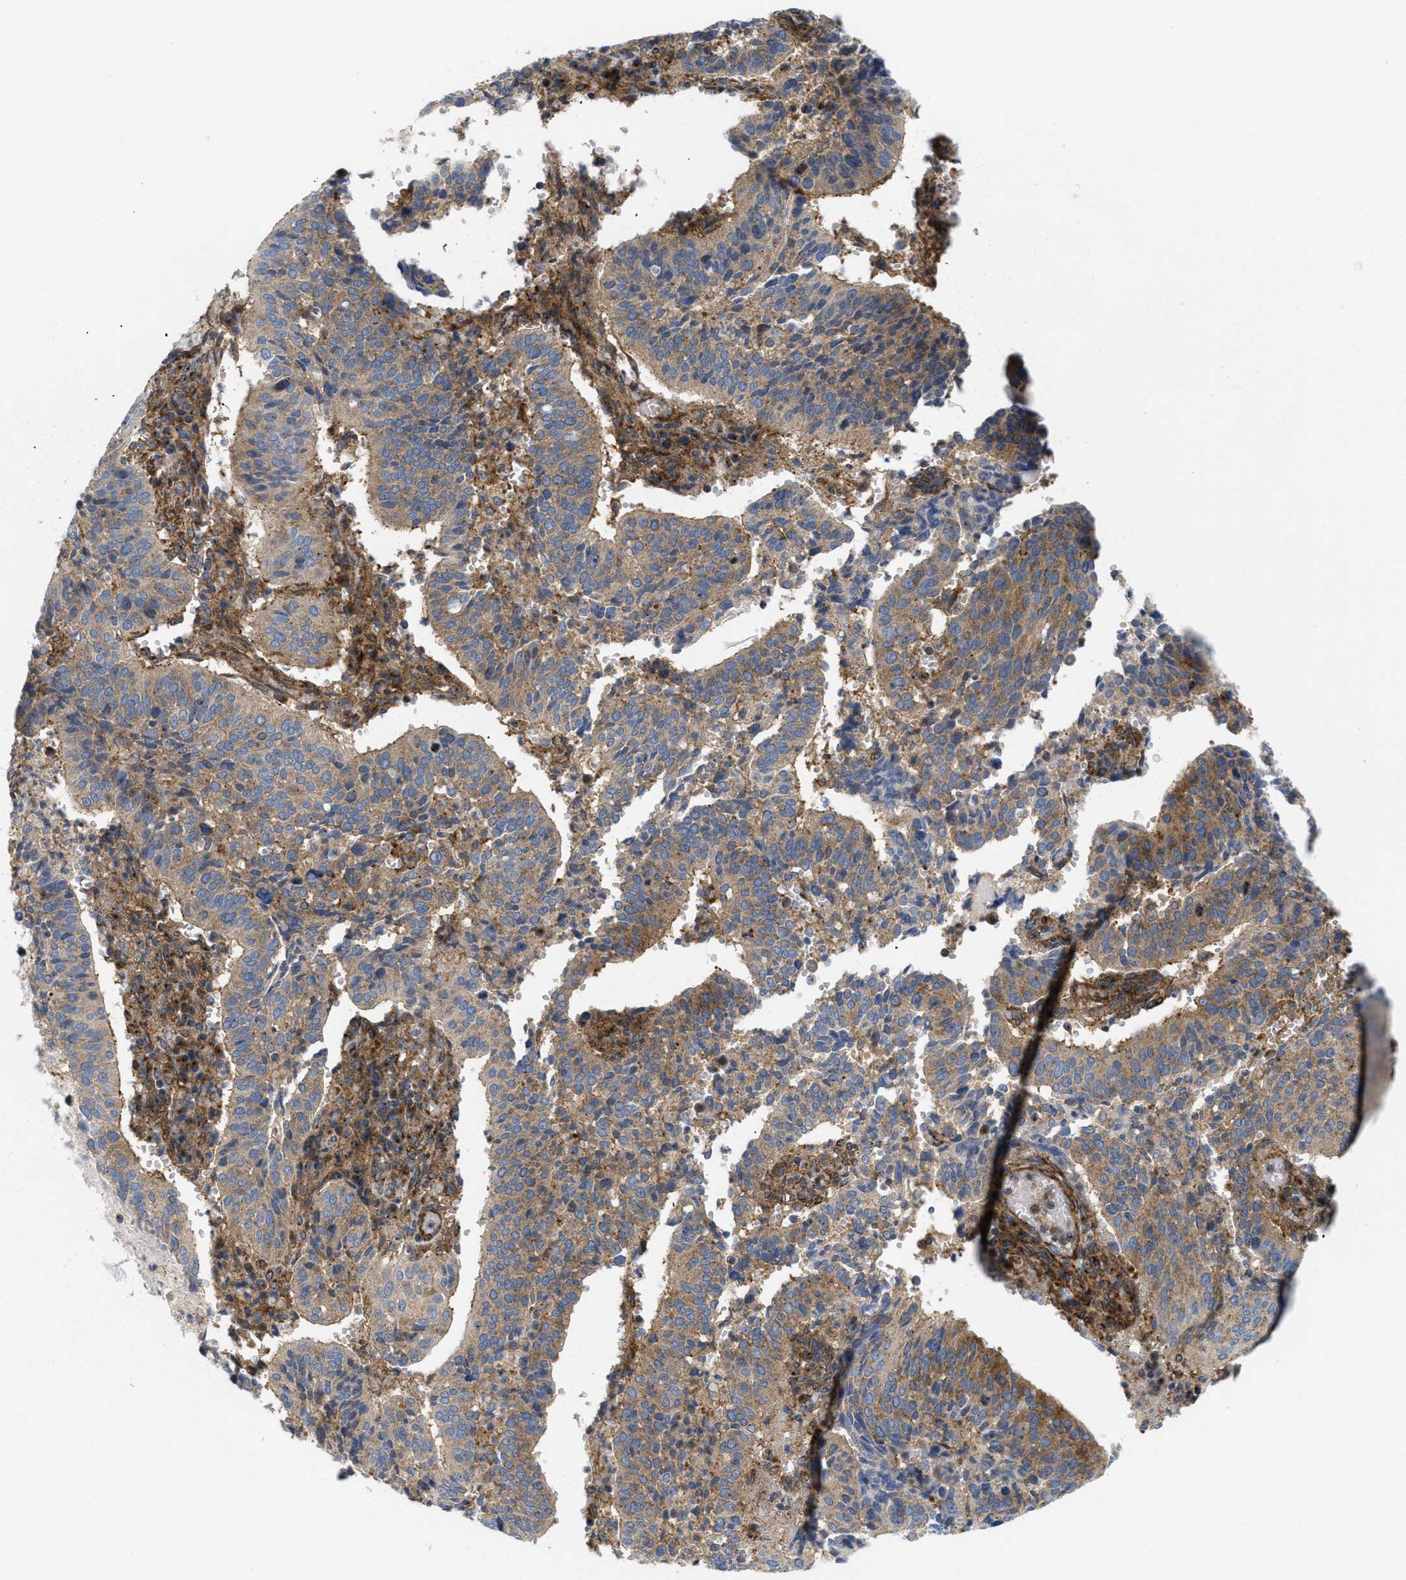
{"staining": {"intensity": "moderate", "quantity": ">75%", "location": "cytoplasmic/membranous"}, "tissue": "cervical cancer", "cell_type": "Tumor cells", "image_type": "cancer", "snomed": [{"axis": "morphology", "description": "Normal tissue, NOS"}, {"axis": "morphology", "description": "Squamous cell carcinoma, NOS"}, {"axis": "topography", "description": "Cervix"}], "caption": "About >75% of tumor cells in human squamous cell carcinoma (cervical) display moderate cytoplasmic/membranous protein positivity as visualized by brown immunohistochemical staining.", "gene": "DCTN4", "patient": {"sex": "female", "age": 39}}